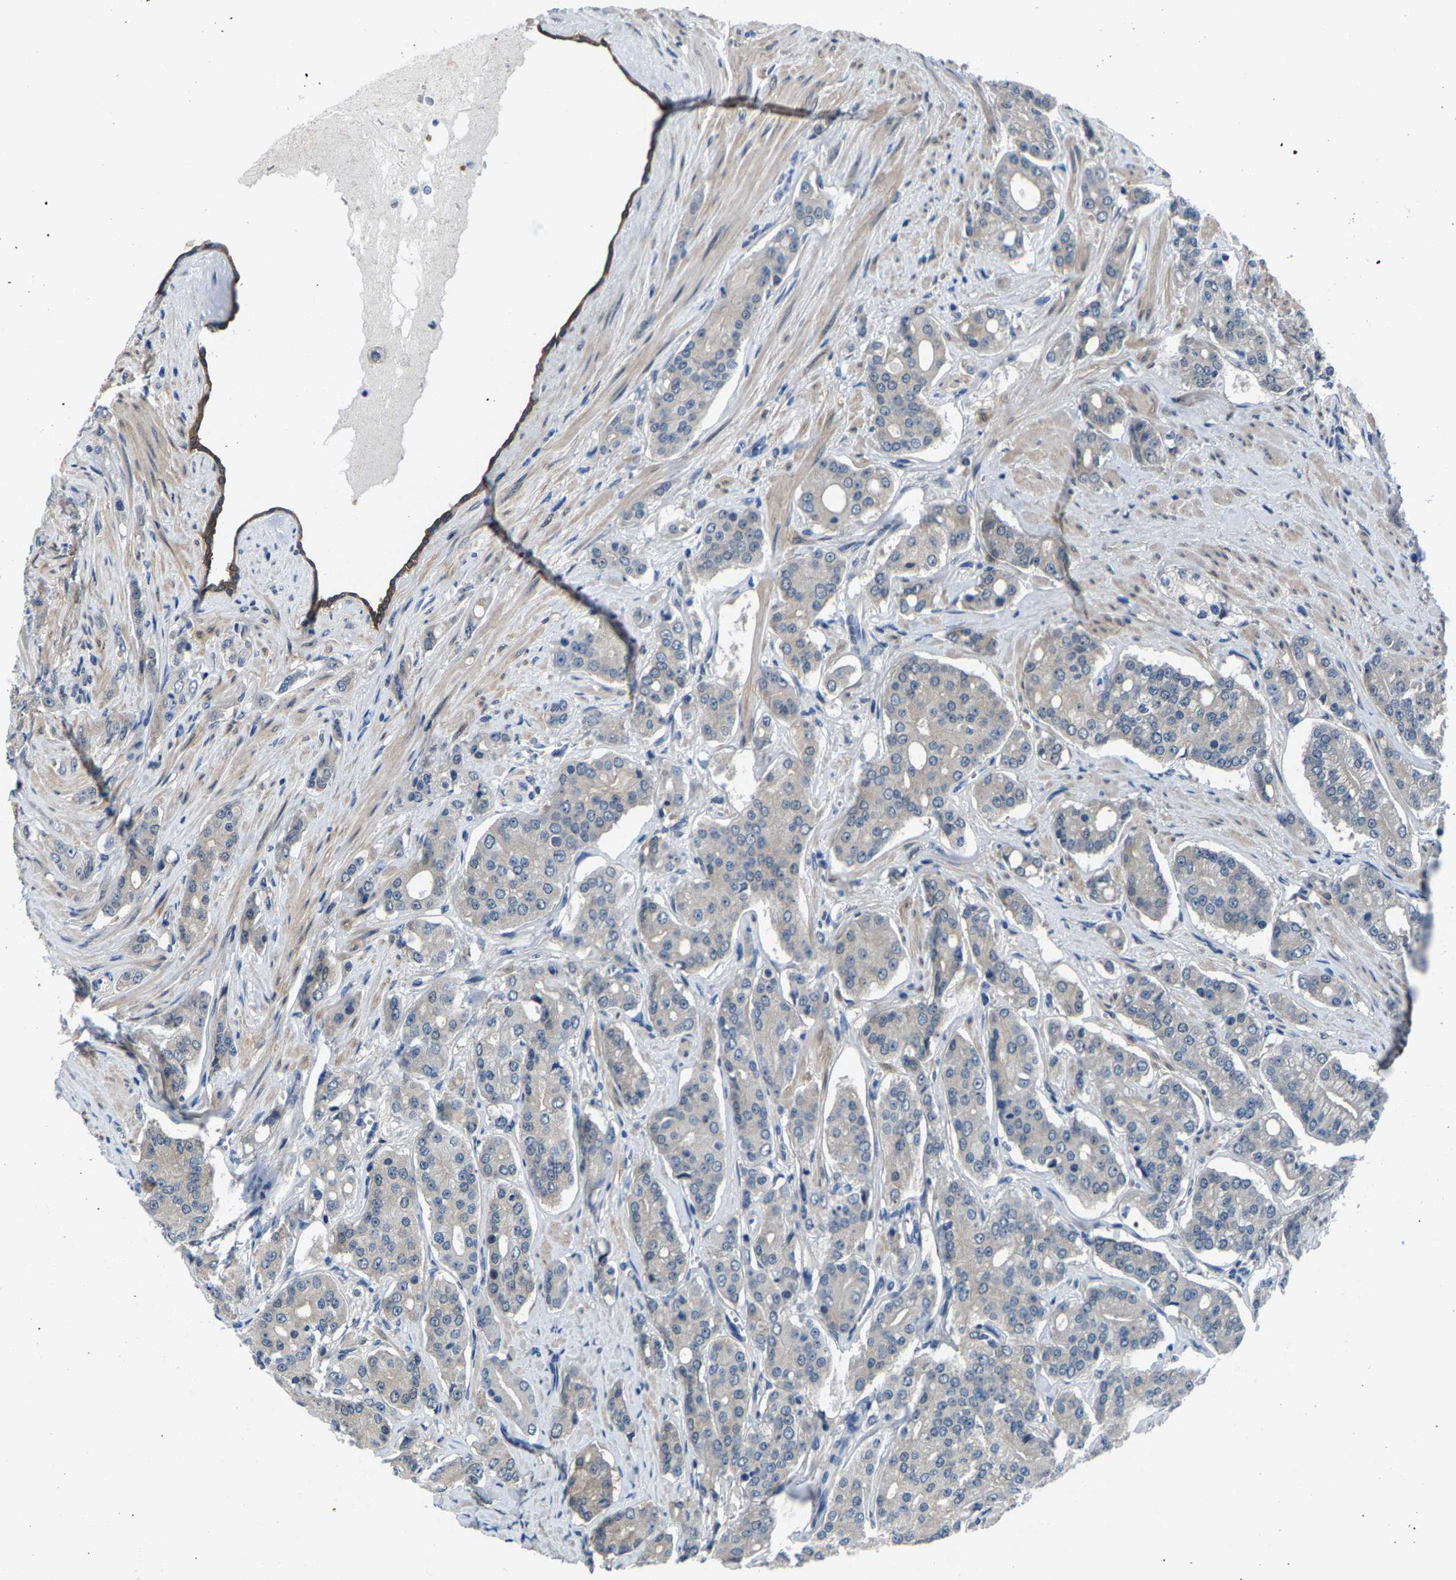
{"staining": {"intensity": "weak", "quantity": "<25%", "location": "cytoplasmic/membranous"}, "tissue": "prostate cancer", "cell_type": "Tumor cells", "image_type": "cancer", "snomed": [{"axis": "morphology", "description": "Adenocarcinoma, High grade"}, {"axis": "topography", "description": "Prostate"}], "caption": "DAB immunohistochemical staining of prostate cancer exhibits no significant expression in tumor cells.", "gene": "SSH3", "patient": {"sex": "male", "age": 71}}